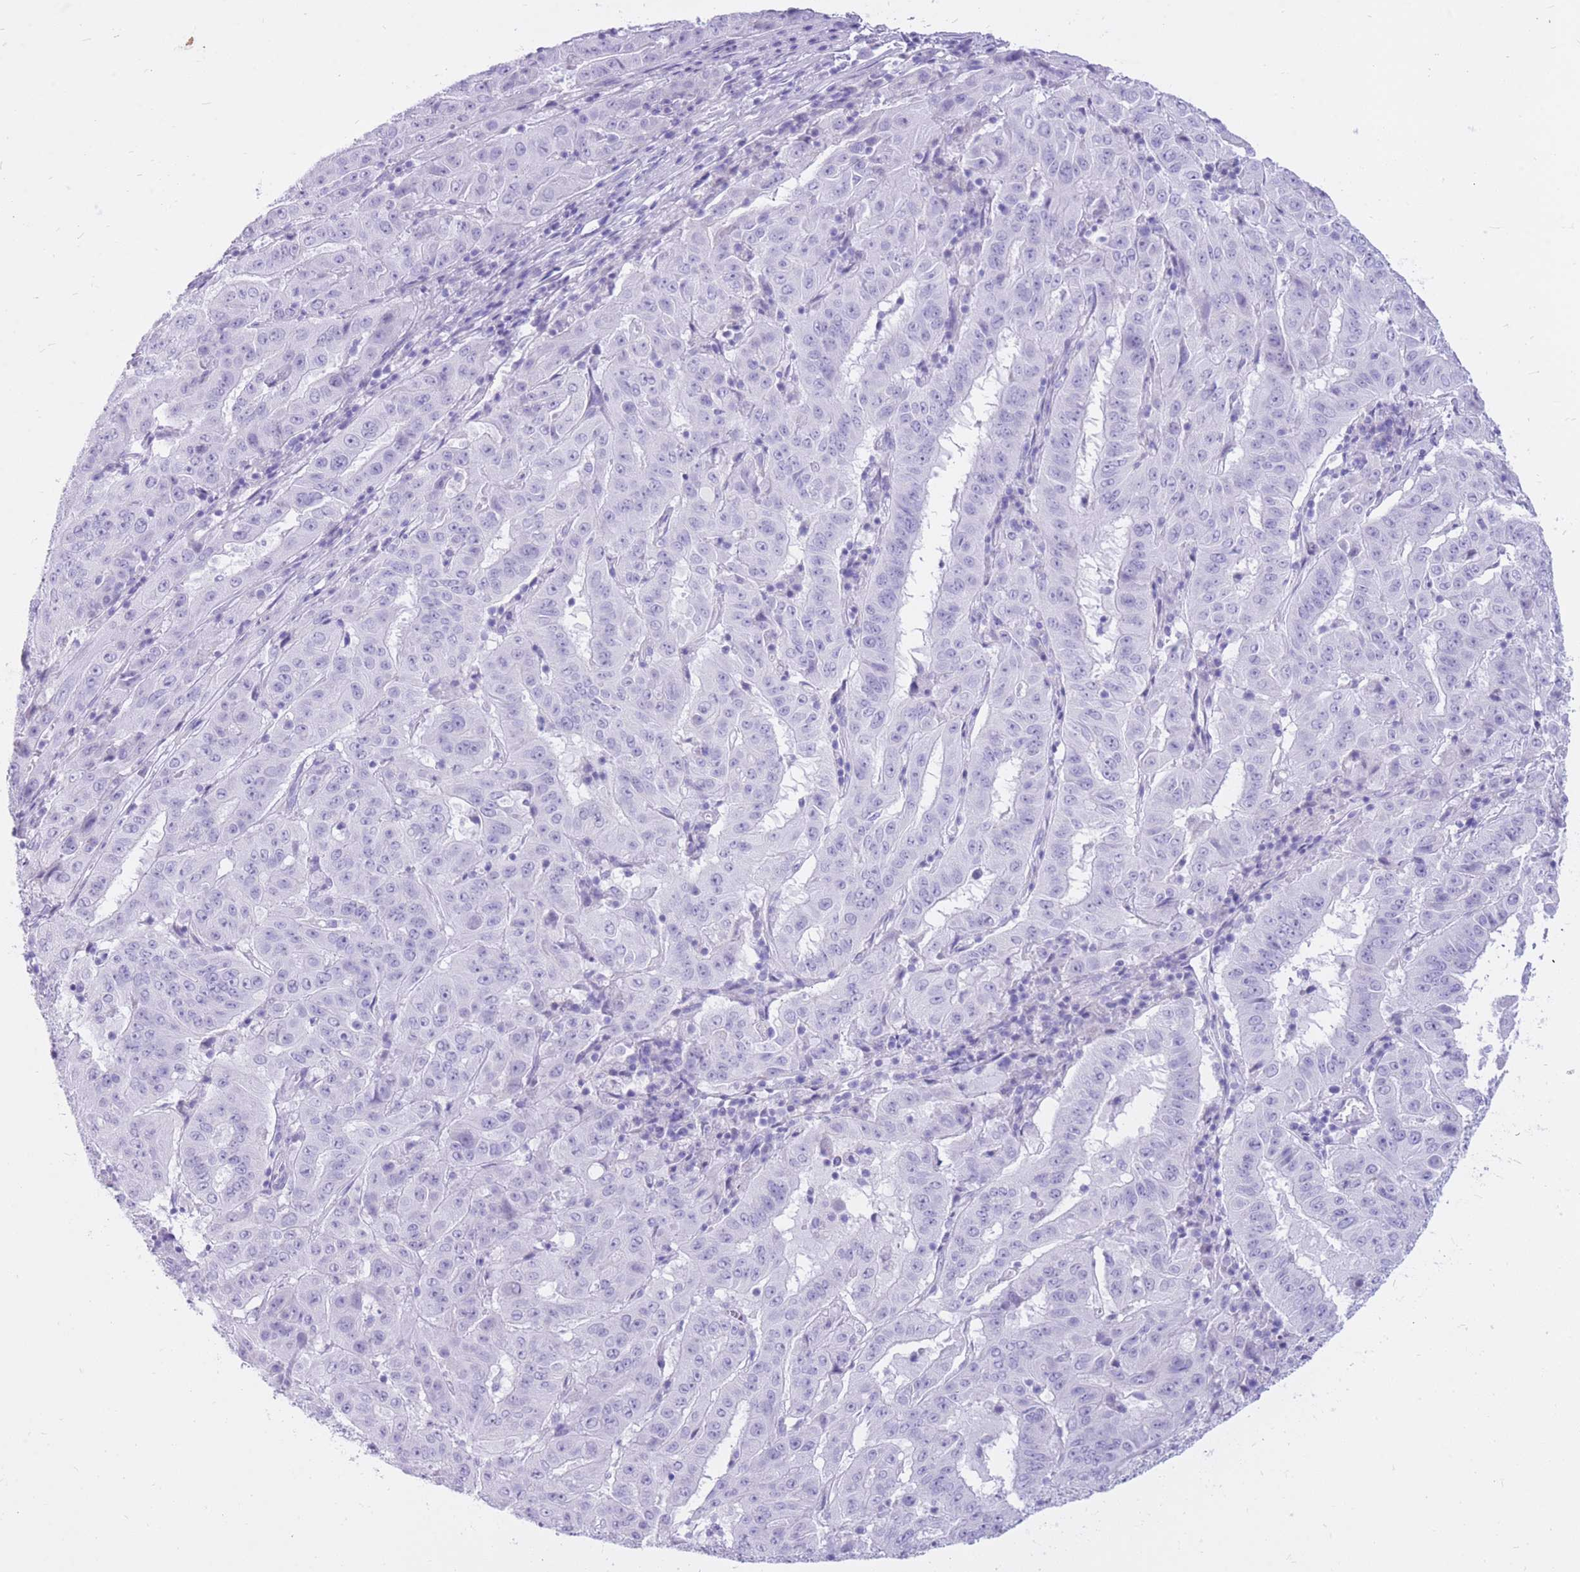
{"staining": {"intensity": "negative", "quantity": "none", "location": "none"}, "tissue": "pancreatic cancer", "cell_type": "Tumor cells", "image_type": "cancer", "snomed": [{"axis": "morphology", "description": "Adenocarcinoma, NOS"}, {"axis": "topography", "description": "Pancreas"}], "caption": "The immunohistochemistry (IHC) photomicrograph has no significant expression in tumor cells of pancreatic cancer tissue.", "gene": "CYP21A2", "patient": {"sex": "male", "age": 63}}